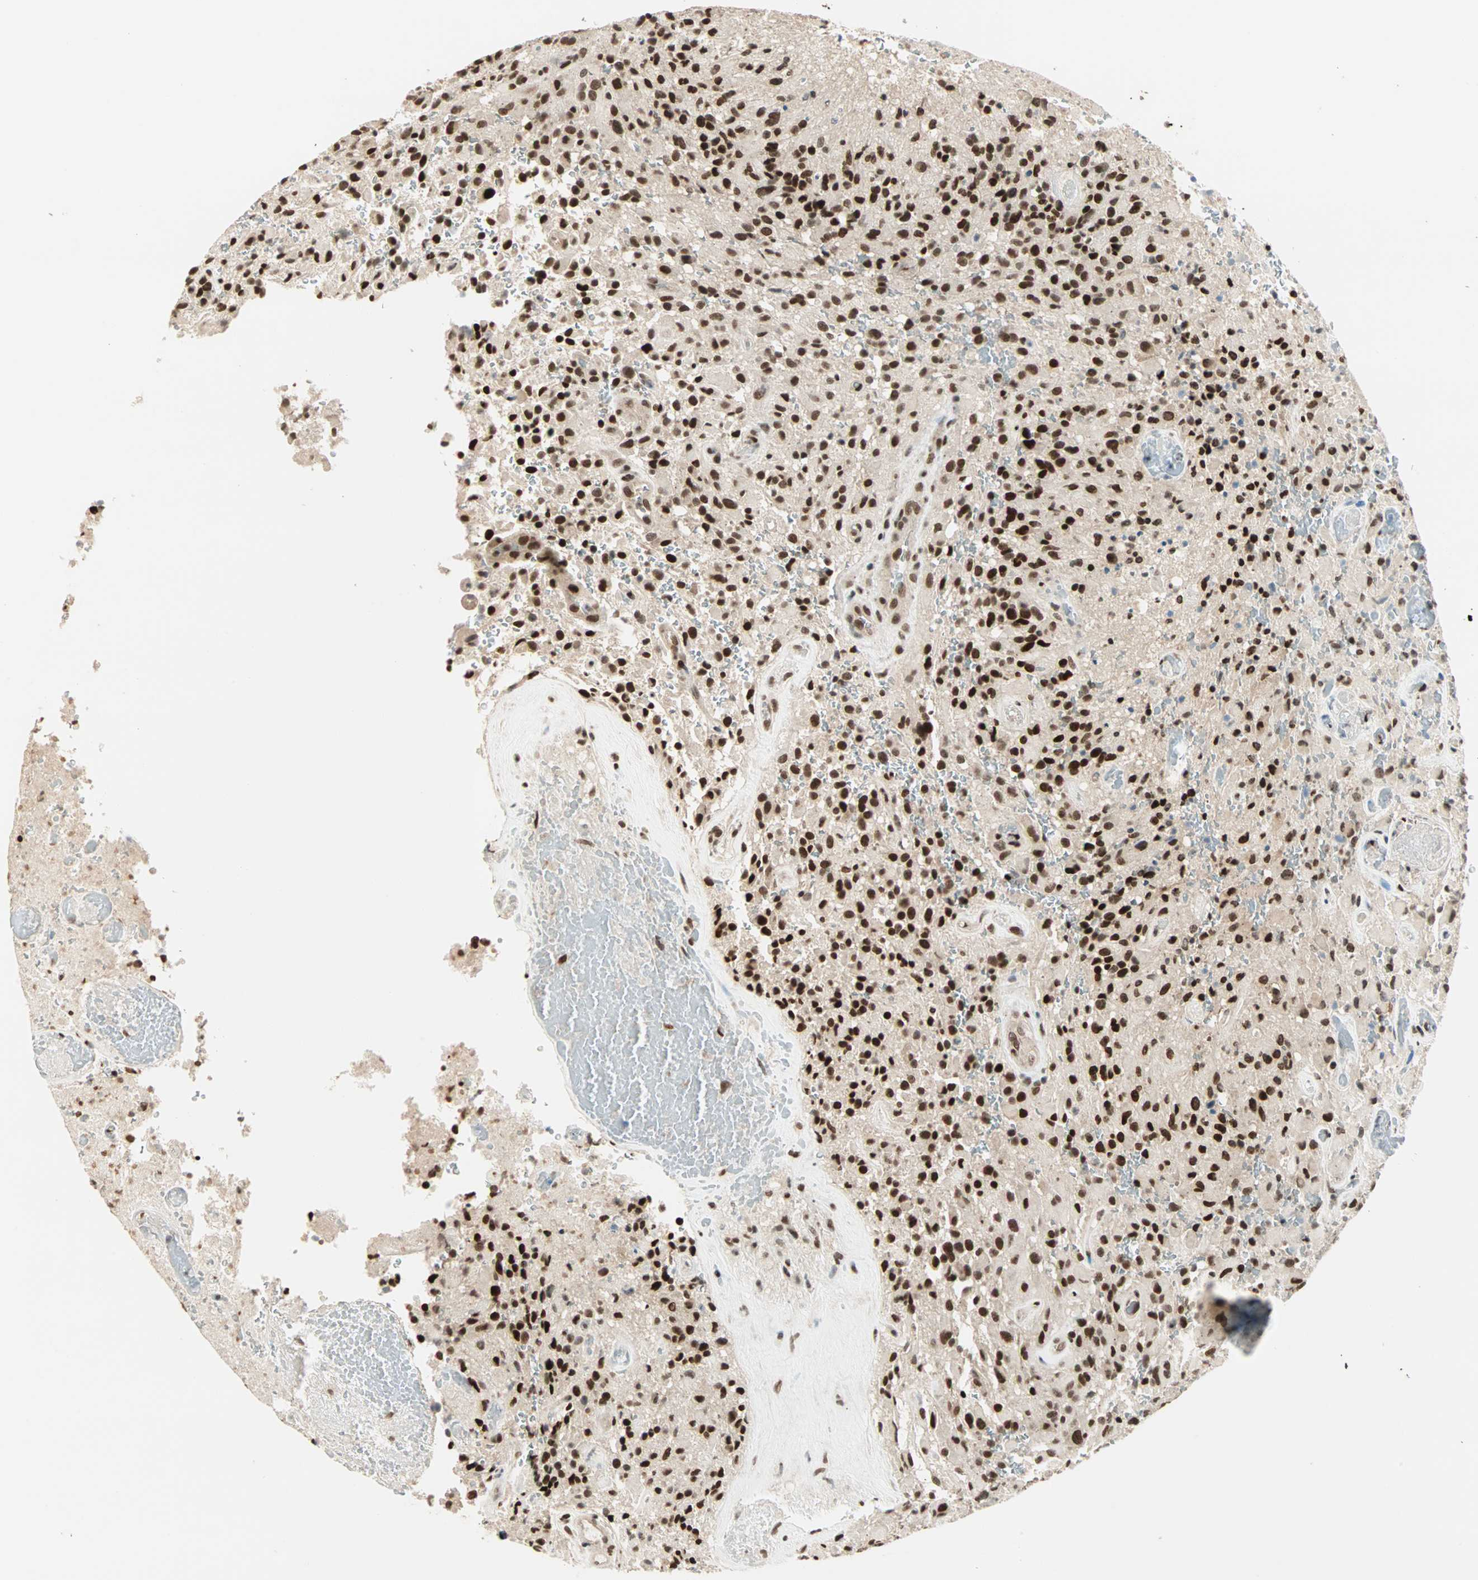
{"staining": {"intensity": "strong", "quantity": ">75%", "location": "nuclear"}, "tissue": "glioma", "cell_type": "Tumor cells", "image_type": "cancer", "snomed": [{"axis": "morphology", "description": "Glioma, malignant, High grade"}, {"axis": "topography", "description": "Brain"}], "caption": "Glioma stained for a protein shows strong nuclear positivity in tumor cells.", "gene": "BLM", "patient": {"sex": "male", "age": 71}}